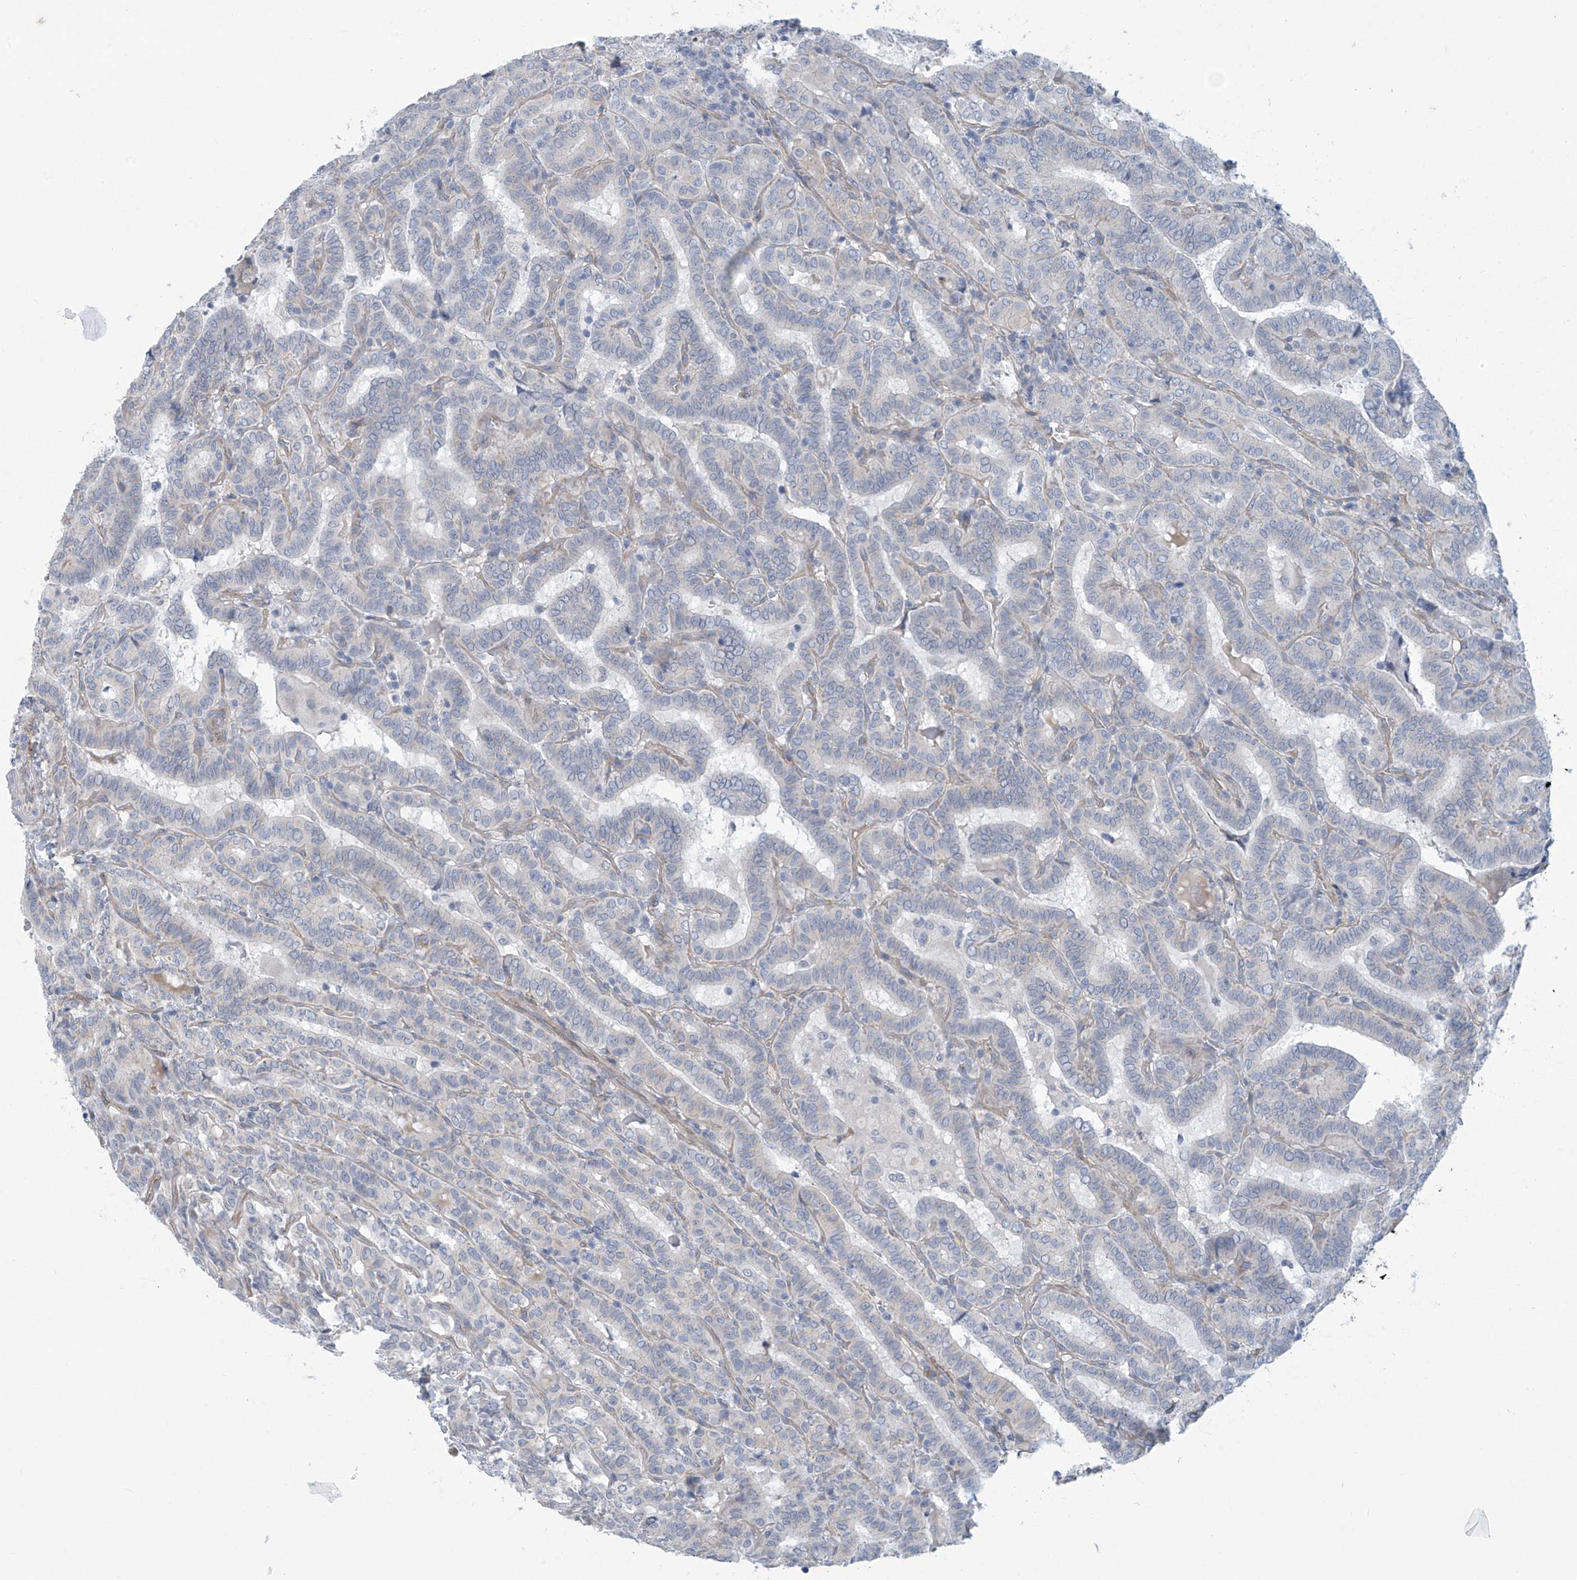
{"staining": {"intensity": "negative", "quantity": "none", "location": "none"}, "tissue": "thyroid cancer", "cell_type": "Tumor cells", "image_type": "cancer", "snomed": [{"axis": "morphology", "description": "Papillary adenocarcinoma, NOS"}, {"axis": "topography", "description": "Thyroid gland"}], "caption": "This is an IHC histopathology image of thyroid cancer. There is no staining in tumor cells.", "gene": "ABHD13", "patient": {"sex": "female", "age": 72}}